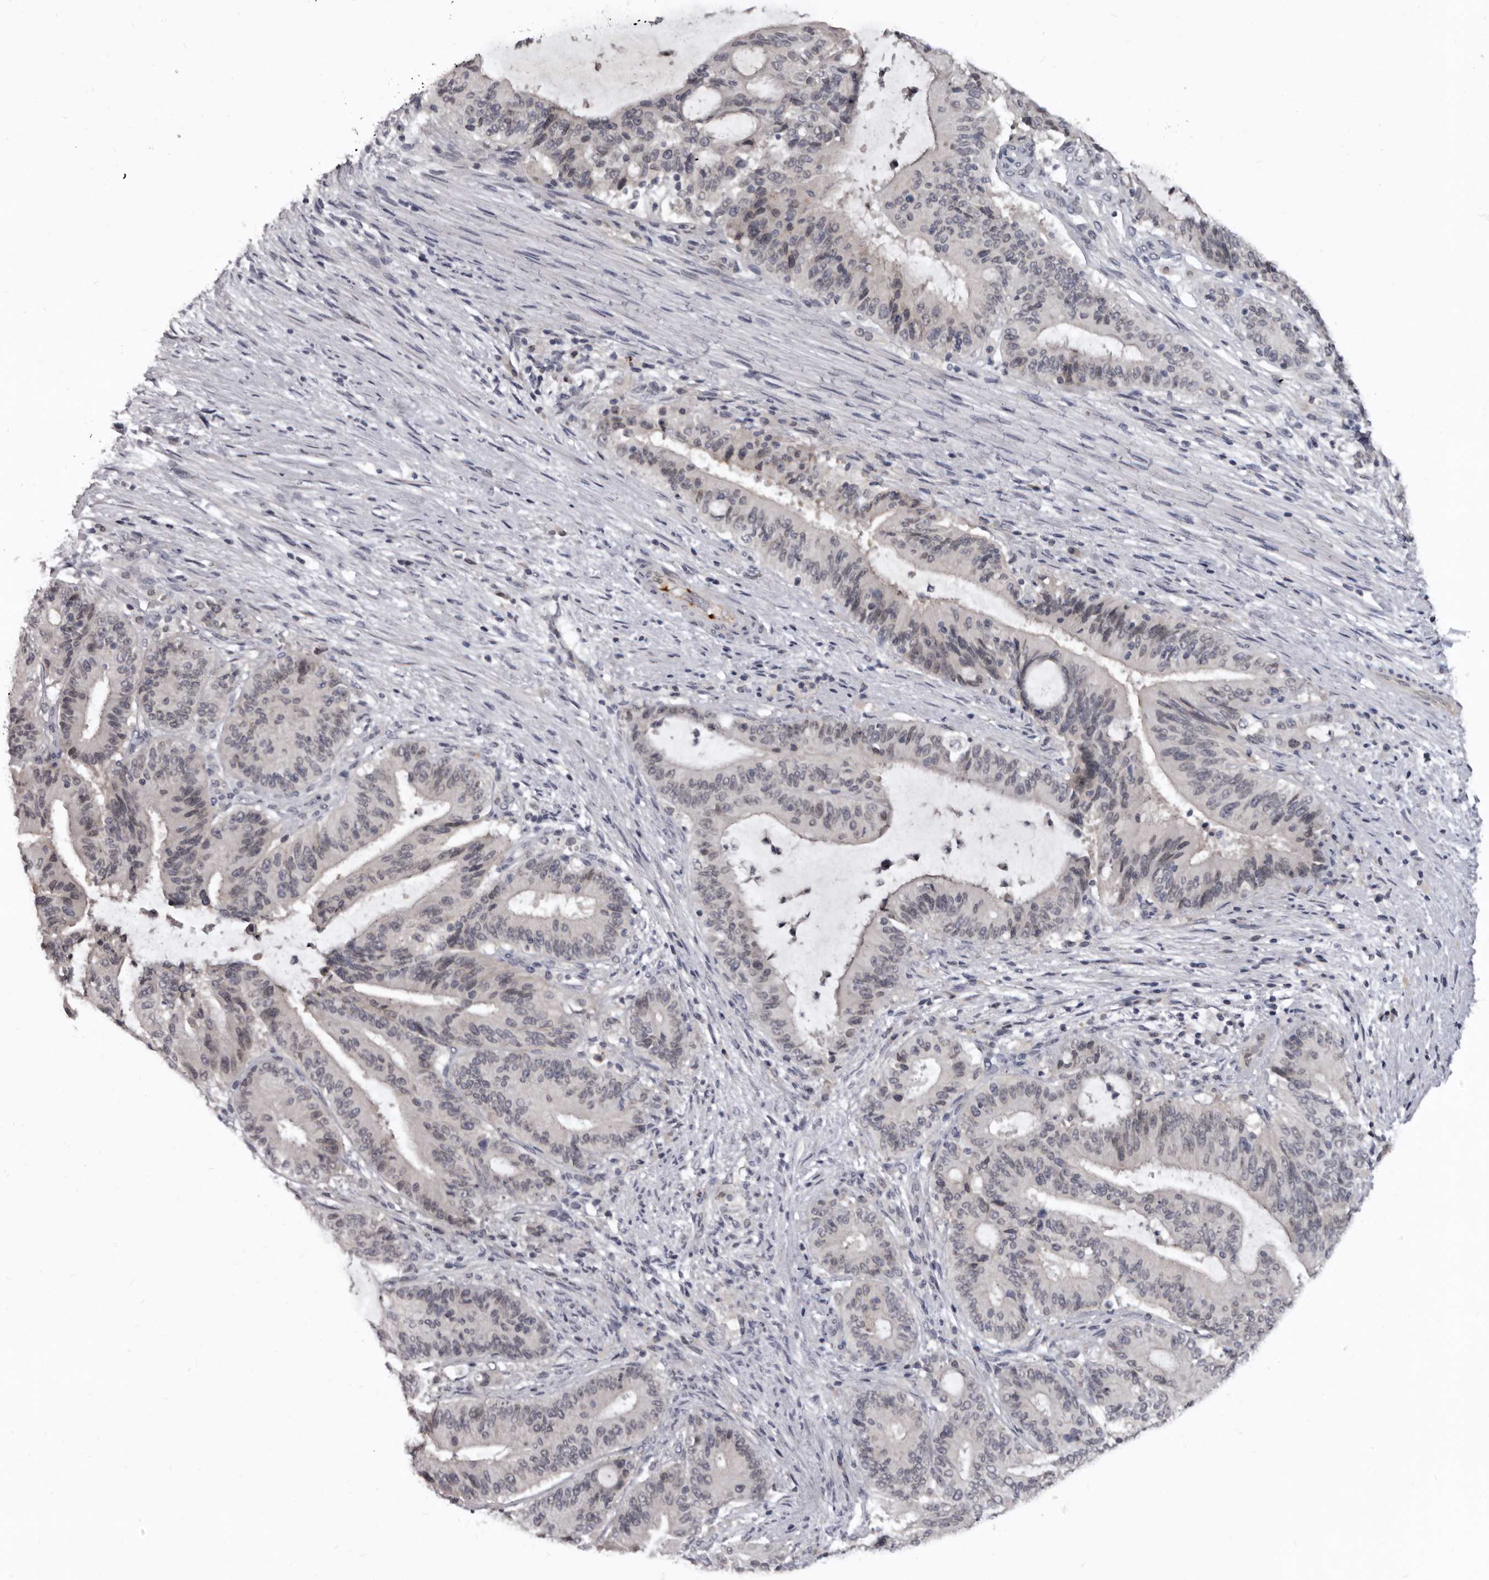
{"staining": {"intensity": "negative", "quantity": "none", "location": "none"}, "tissue": "liver cancer", "cell_type": "Tumor cells", "image_type": "cancer", "snomed": [{"axis": "morphology", "description": "Normal tissue, NOS"}, {"axis": "morphology", "description": "Cholangiocarcinoma"}, {"axis": "topography", "description": "Liver"}, {"axis": "topography", "description": "Peripheral nerve tissue"}], "caption": "Immunohistochemistry of liver cholangiocarcinoma exhibits no positivity in tumor cells.", "gene": "SULT1E1", "patient": {"sex": "female", "age": 73}}